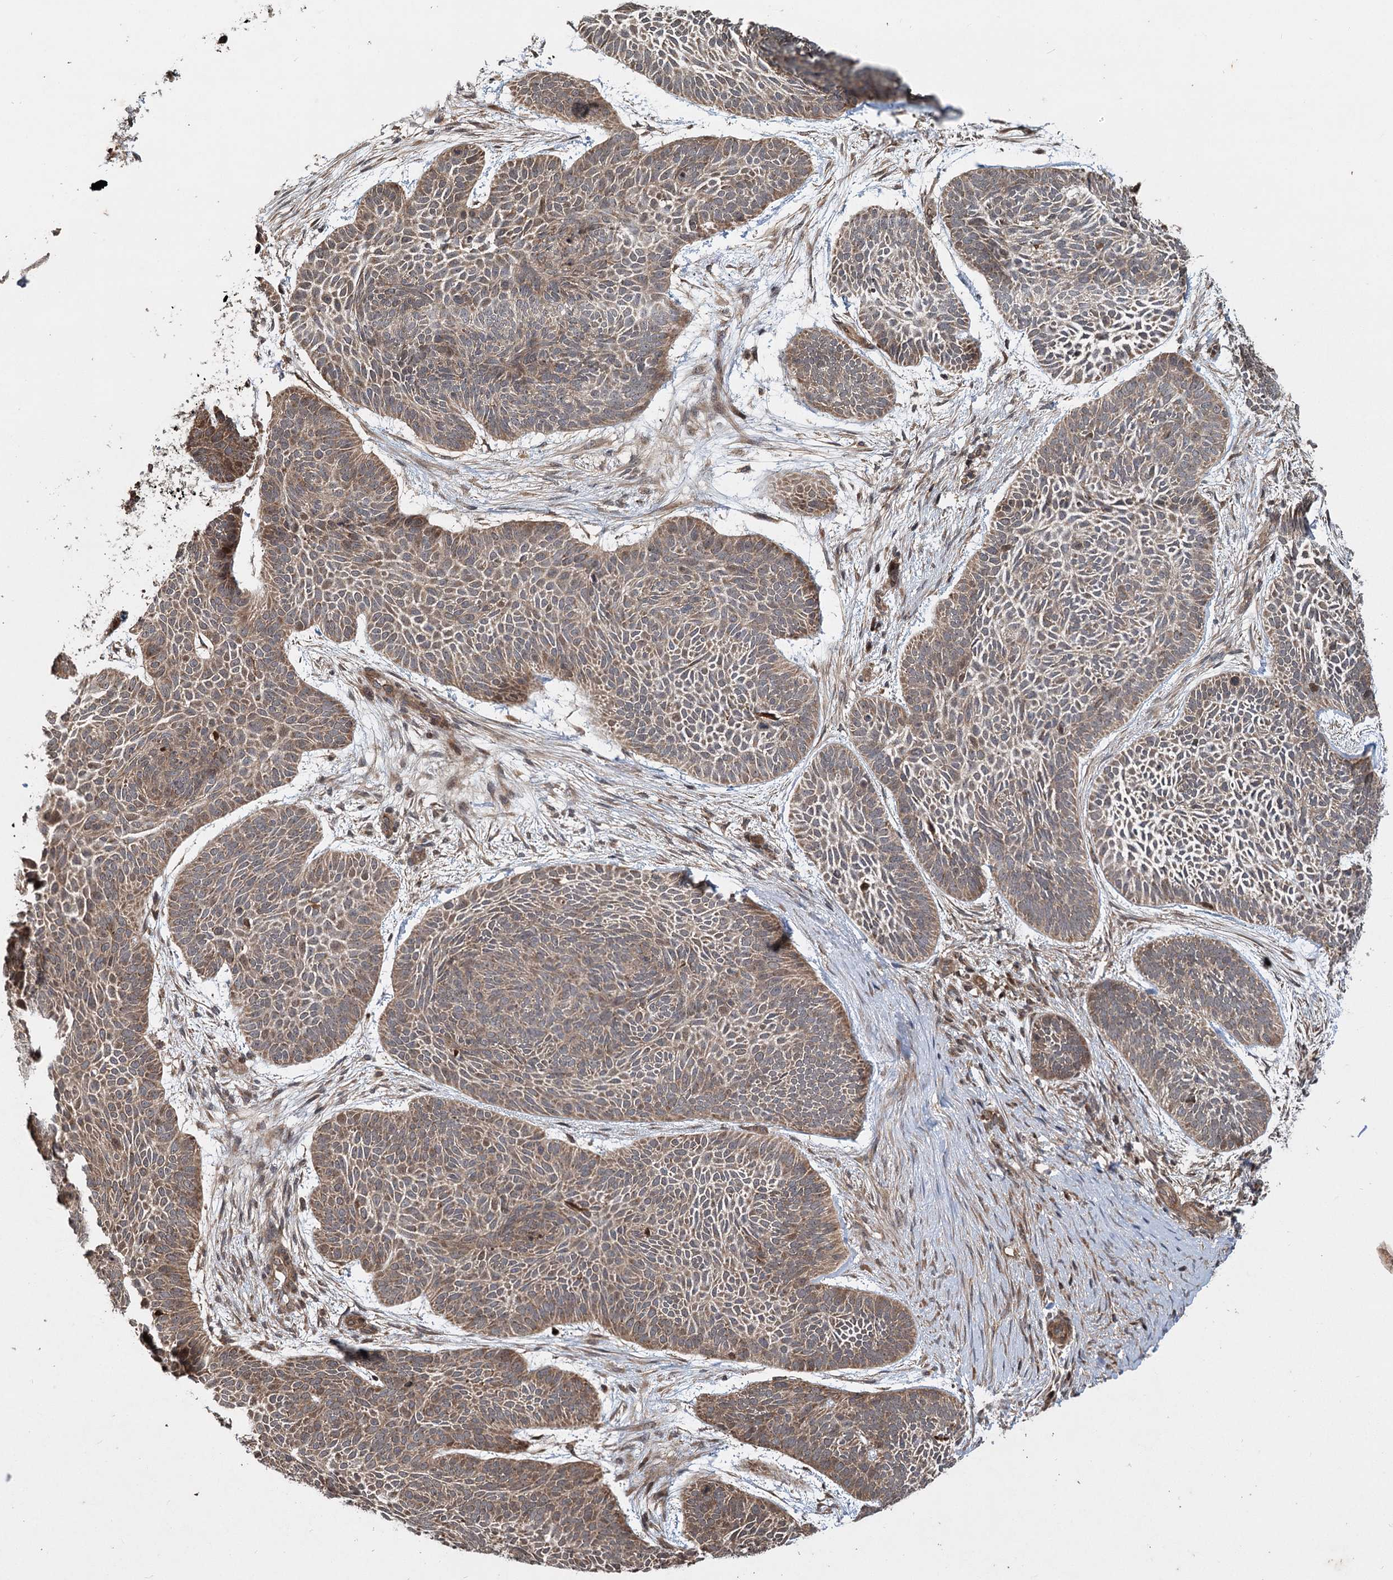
{"staining": {"intensity": "moderate", "quantity": ">75%", "location": "cytoplasmic/membranous"}, "tissue": "skin cancer", "cell_type": "Tumor cells", "image_type": "cancer", "snomed": [{"axis": "morphology", "description": "Basal cell carcinoma"}, {"axis": "topography", "description": "Skin"}], "caption": "A high-resolution micrograph shows IHC staining of skin cancer, which shows moderate cytoplasmic/membranous expression in approximately >75% of tumor cells.", "gene": "INSIG2", "patient": {"sex": "male", "age": 85}}